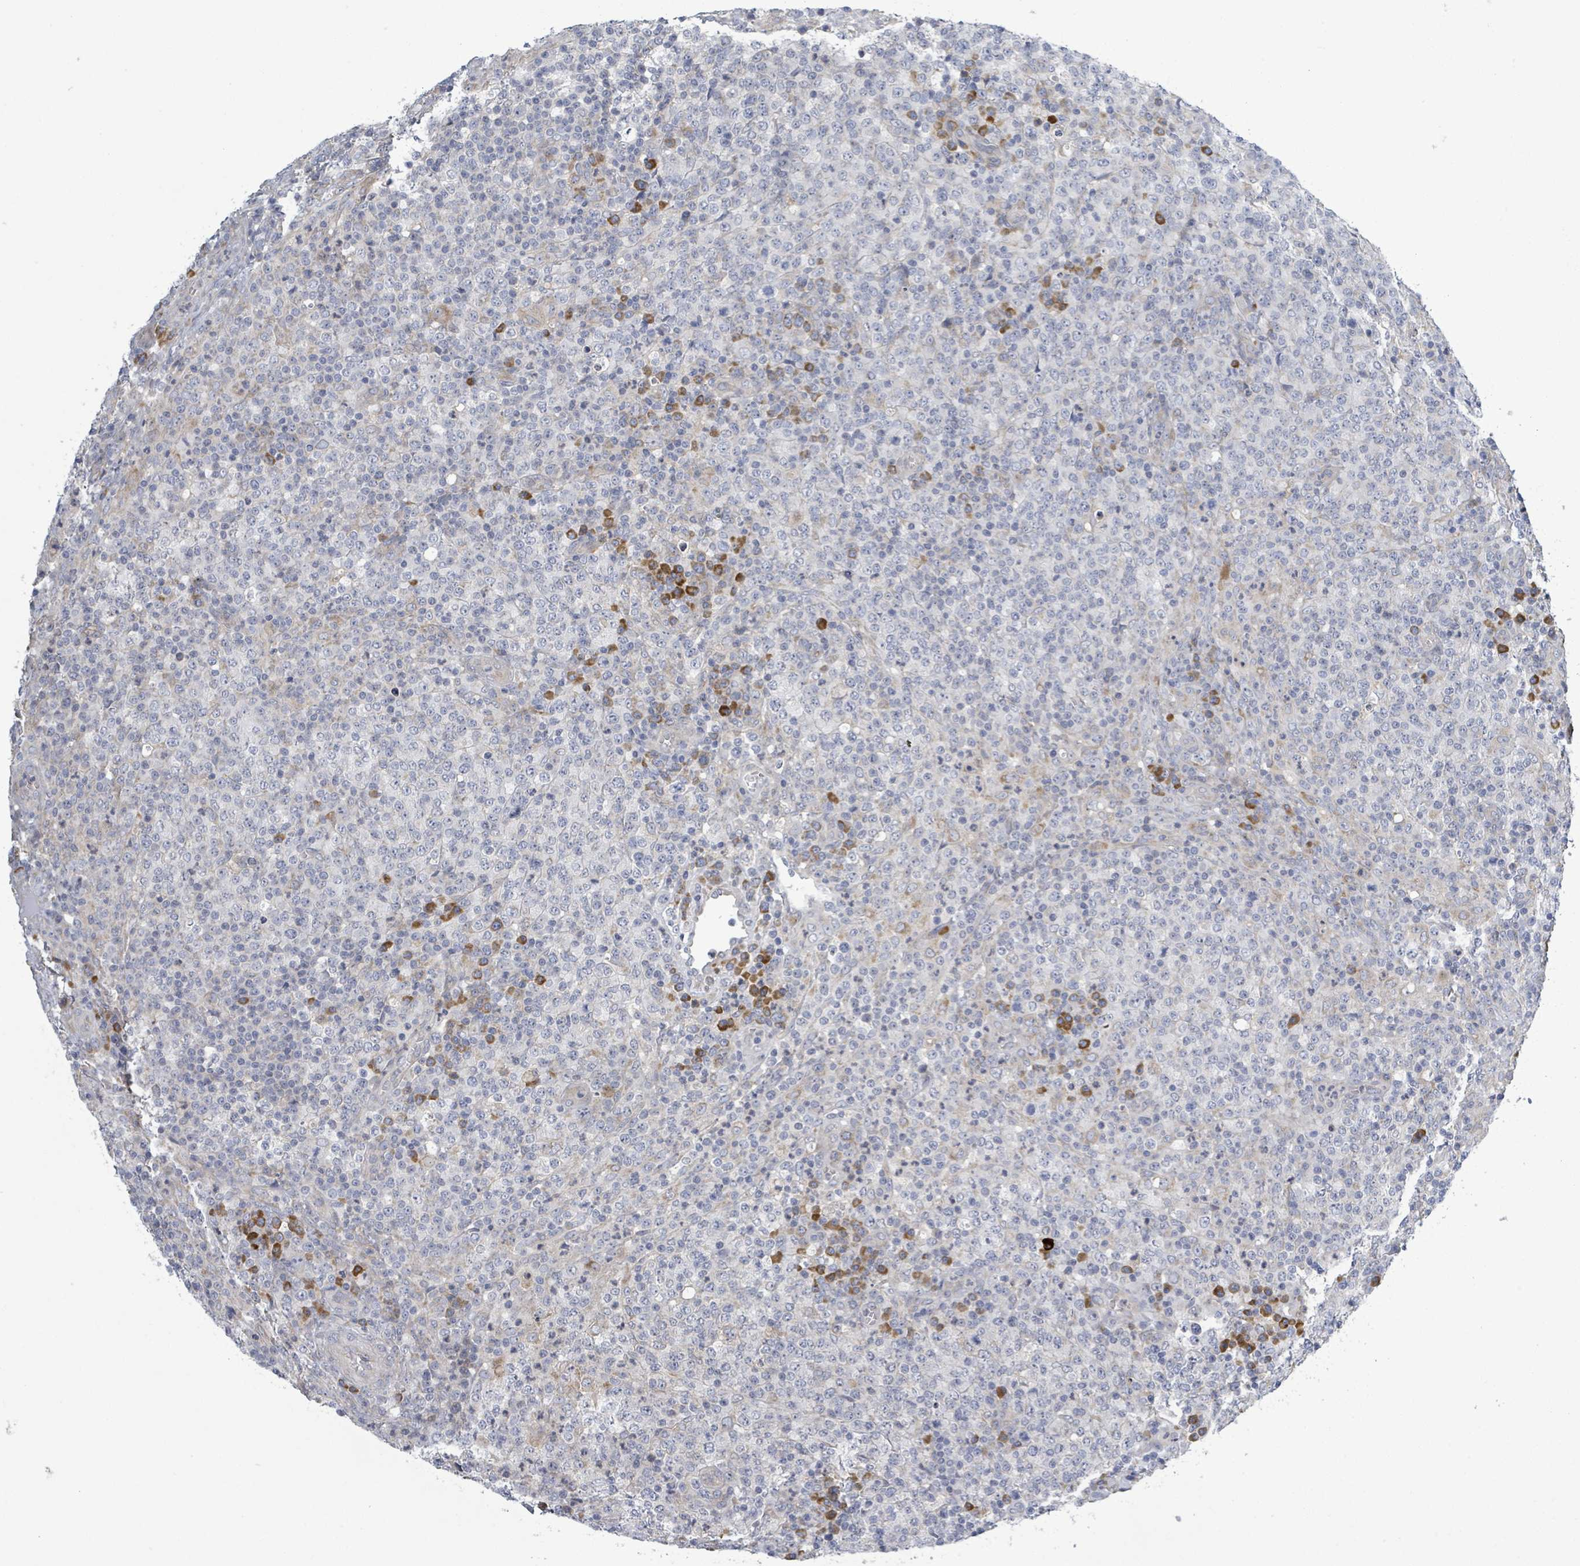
{"staining": {"intensity": "negative", "quantity": "none", "location": "none"}, "tissue": "lymphoma", "cell_type": "Tumor cells", "image_type": "cancer", "snomed": [{"axis": "morphology", "description": "Malignant lymphoma, non-Hodgkin's type, High grade"}, {"axis": "topography", "description": "Lymph node"}], "caption": "High power microscopy image of an IHC image of lymphoma, revealing no significant expression in tumor cells.", "gene": "ATP13A1", "patient": {"sex": "male", "age": 54}}